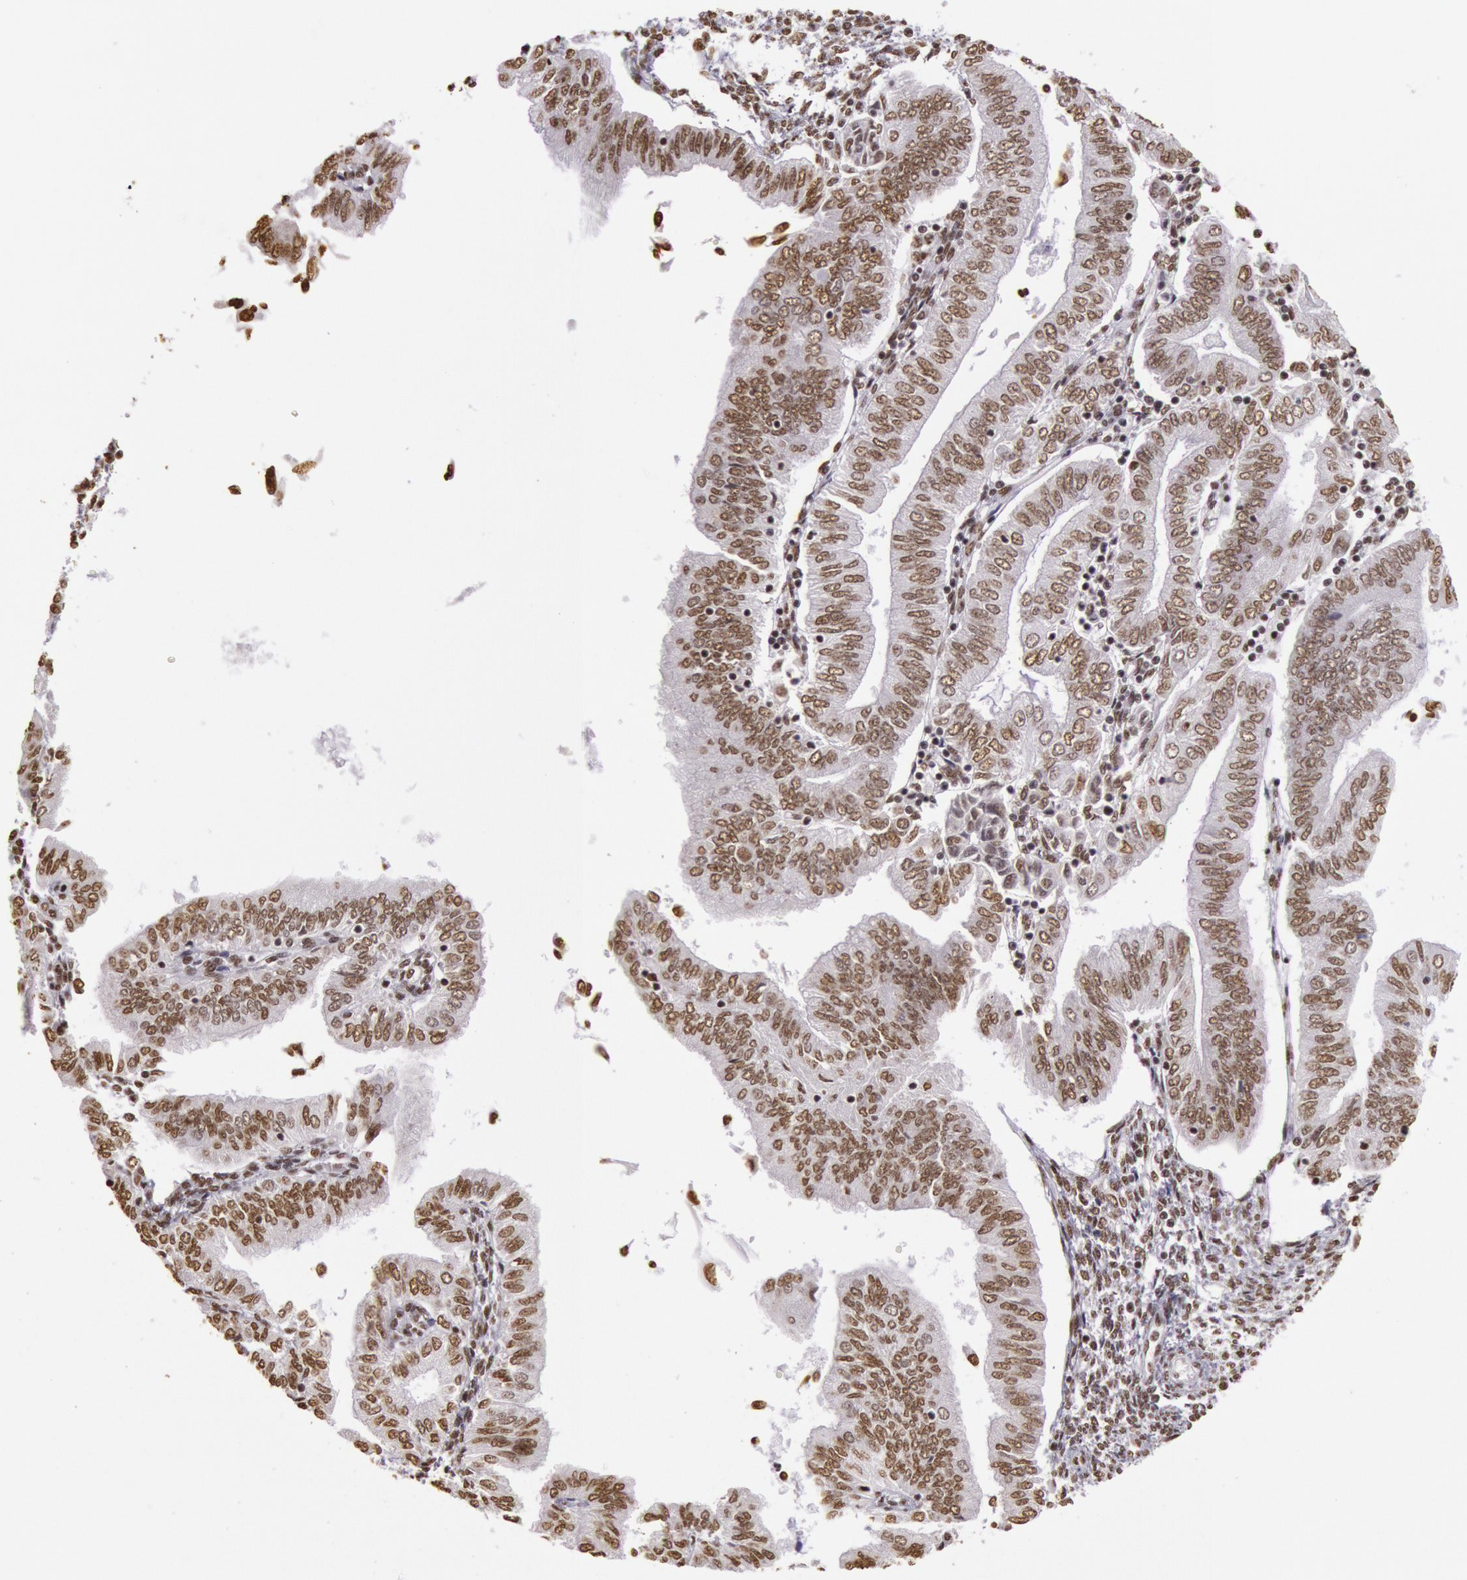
{"staining": {"intensity": "moderate", "quantity": ">75%", "location": "nuclear"}, "tissue": "endometrial cancer", "cell_type": "Tumor cells", "image_type": "cancer", "snomed": [{"axis": "morphology", "description": "Adenocarcinoma, NOS"}, {"axis": "topography", "description": "Endometrium"}], "caption": "An IHC photomicrograph of tumor tissue is shown. Protein staining in brown shows moderate nuclear positivity in endometrial cancer within tumor cells.", "gene": "HNRNPH2", "patient": {"sex": "female", "age": 51}}